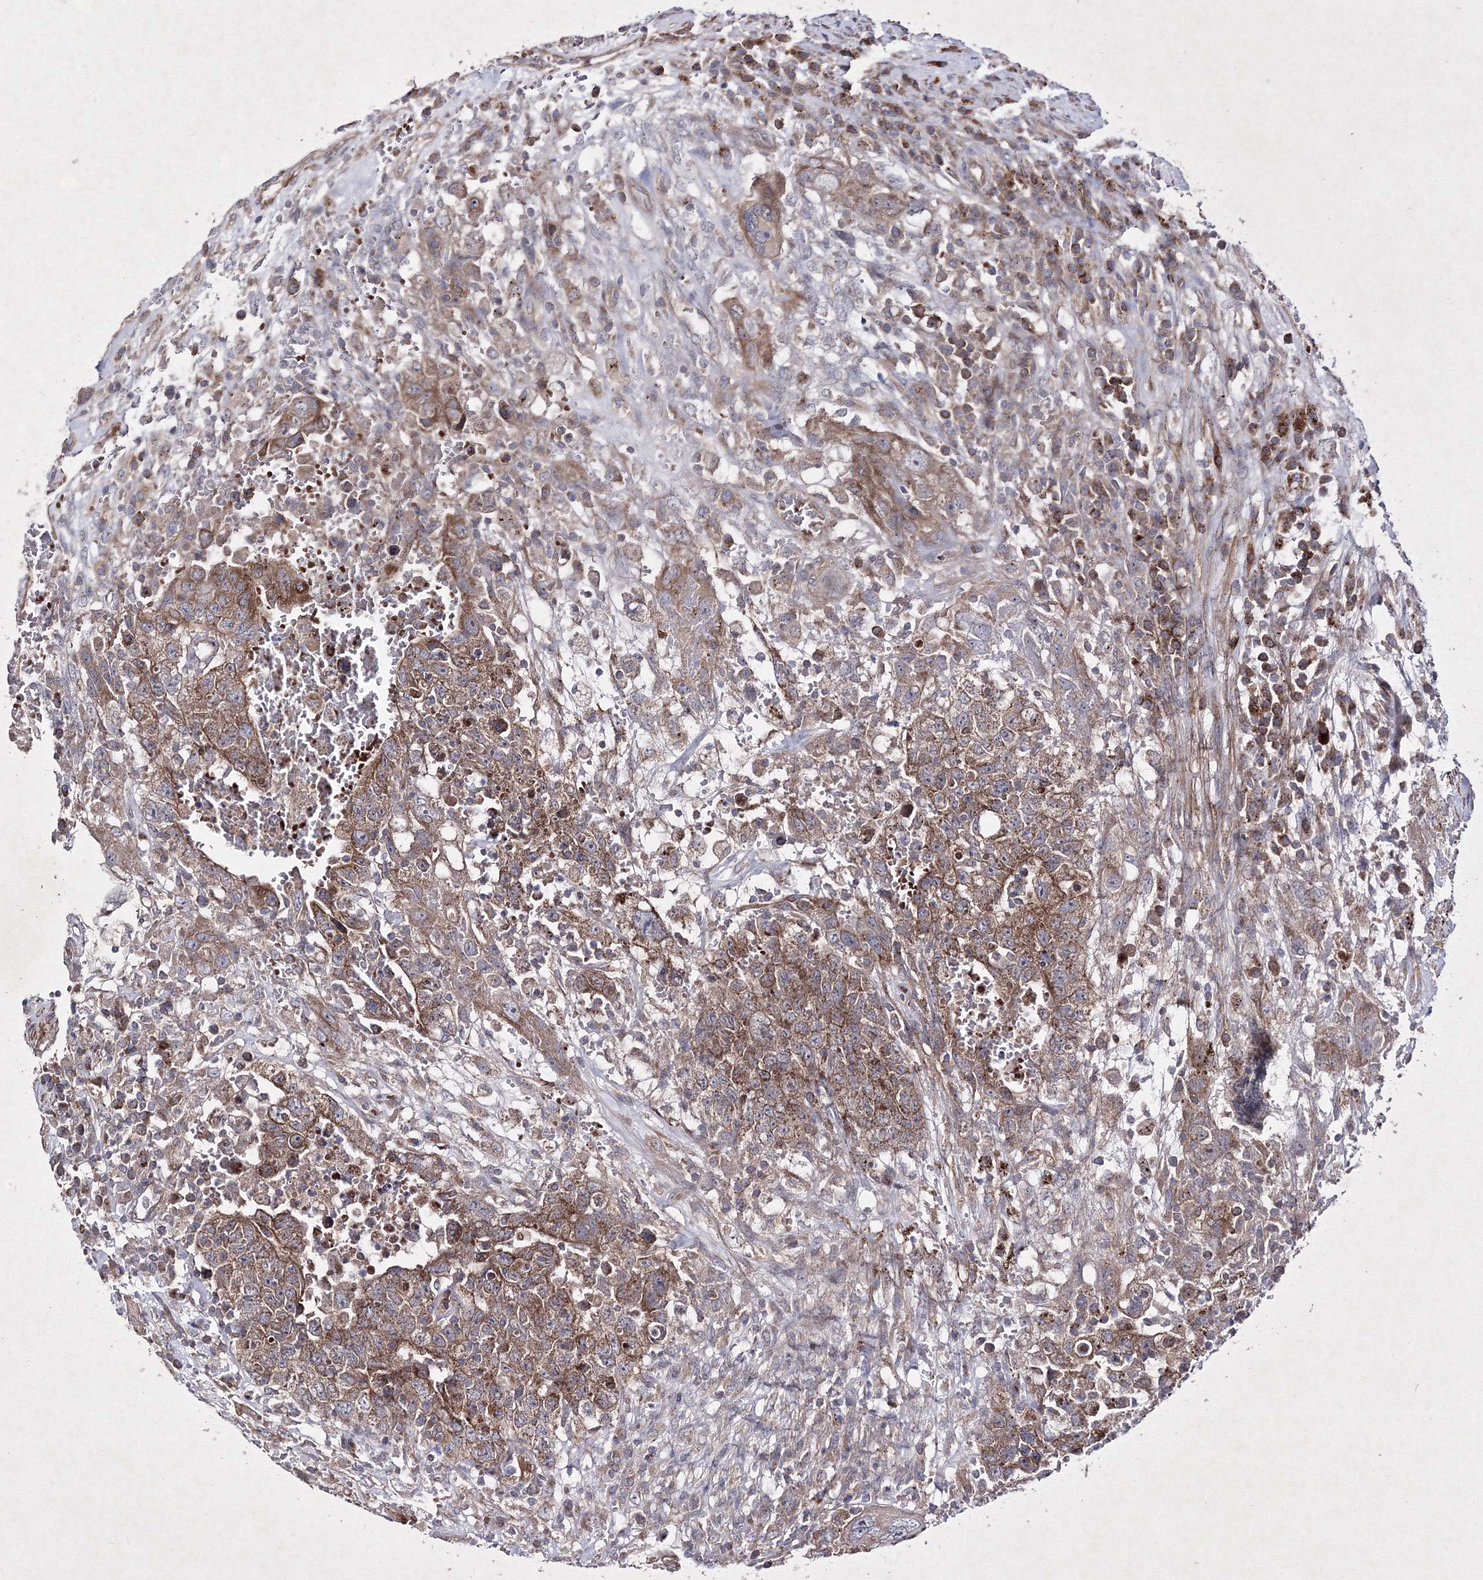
{"staining": {"intensity": "moderate", "quantity": ">75%", "location": "cytoplasmic/membranous"}, "tissue": "testis cancer", "cell_type": "Tumor cells", "image_type": "cancer", "snomed": [{"axis": "morphology", "description": "Carcinoma, Embryonal, NOS"}, {"axis": "topography", "description": "Testis"}], "caption": "Protein expression analysis of human testis cancer (embryonal carcinoma) reveals moderate cytoplasmic/membranous staining in approximately >75% of tumor cells.", "gene": "GFM1", "patient": {"sex": "male", "age": 26}}